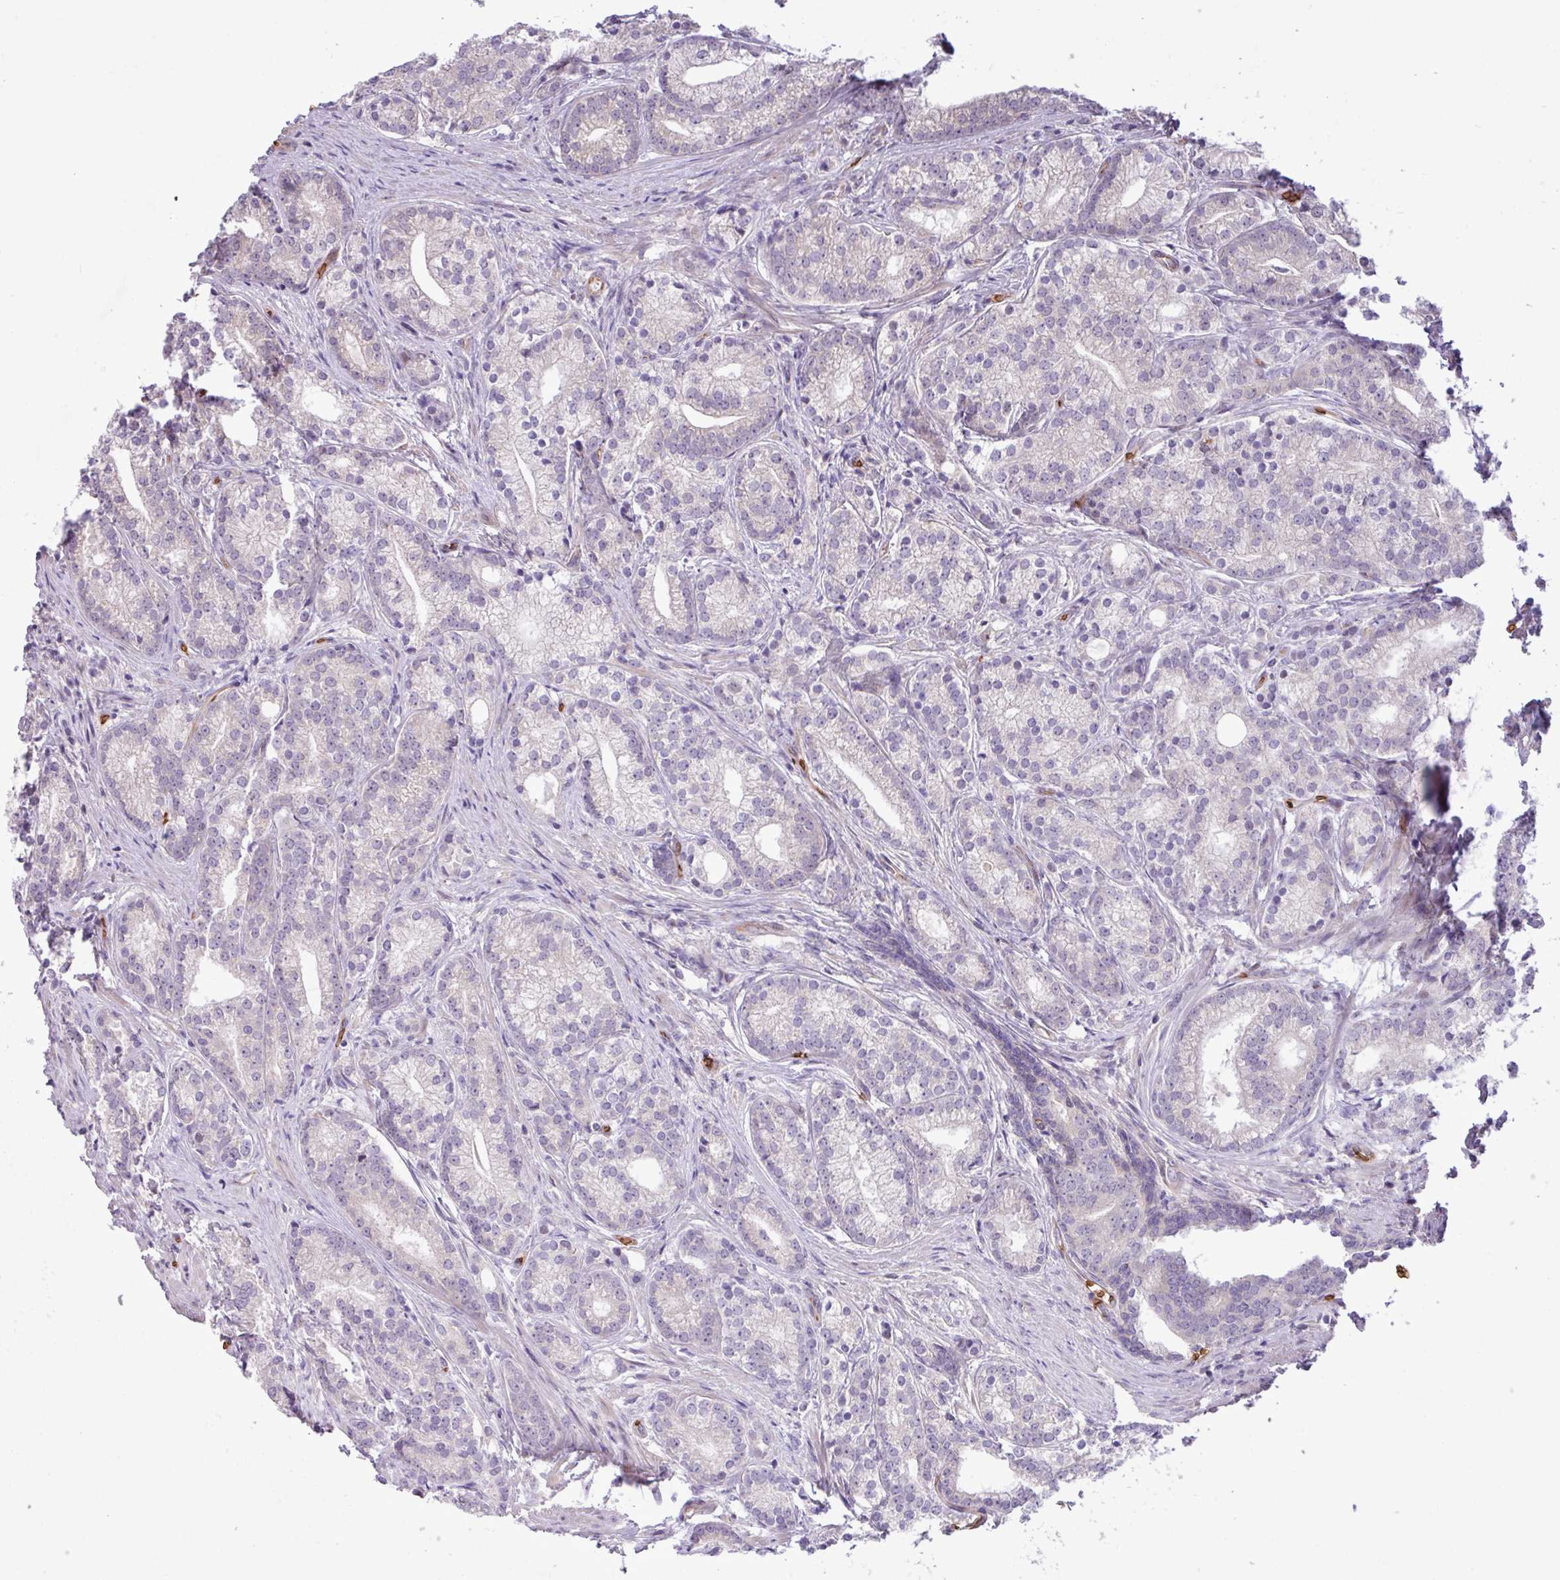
{"staining": {"intensity": "negative", "quantity": "none", "location": "none"}, "tissue": "prostate cancer", "cell_type": "Tumor cells", "image_type": "cancer", "snomed": [{"axis": "morphology", "description": "Adenocarcinoma, Low grade"}, {"axis": "topography", "description": "Prostate"}], "caption": "The IHC histopathology image has no significant expression in tumor cells of prostate cancer tissue.", "gene": "RAD21L1", "patient": {"sex": "male", "age": 71}}